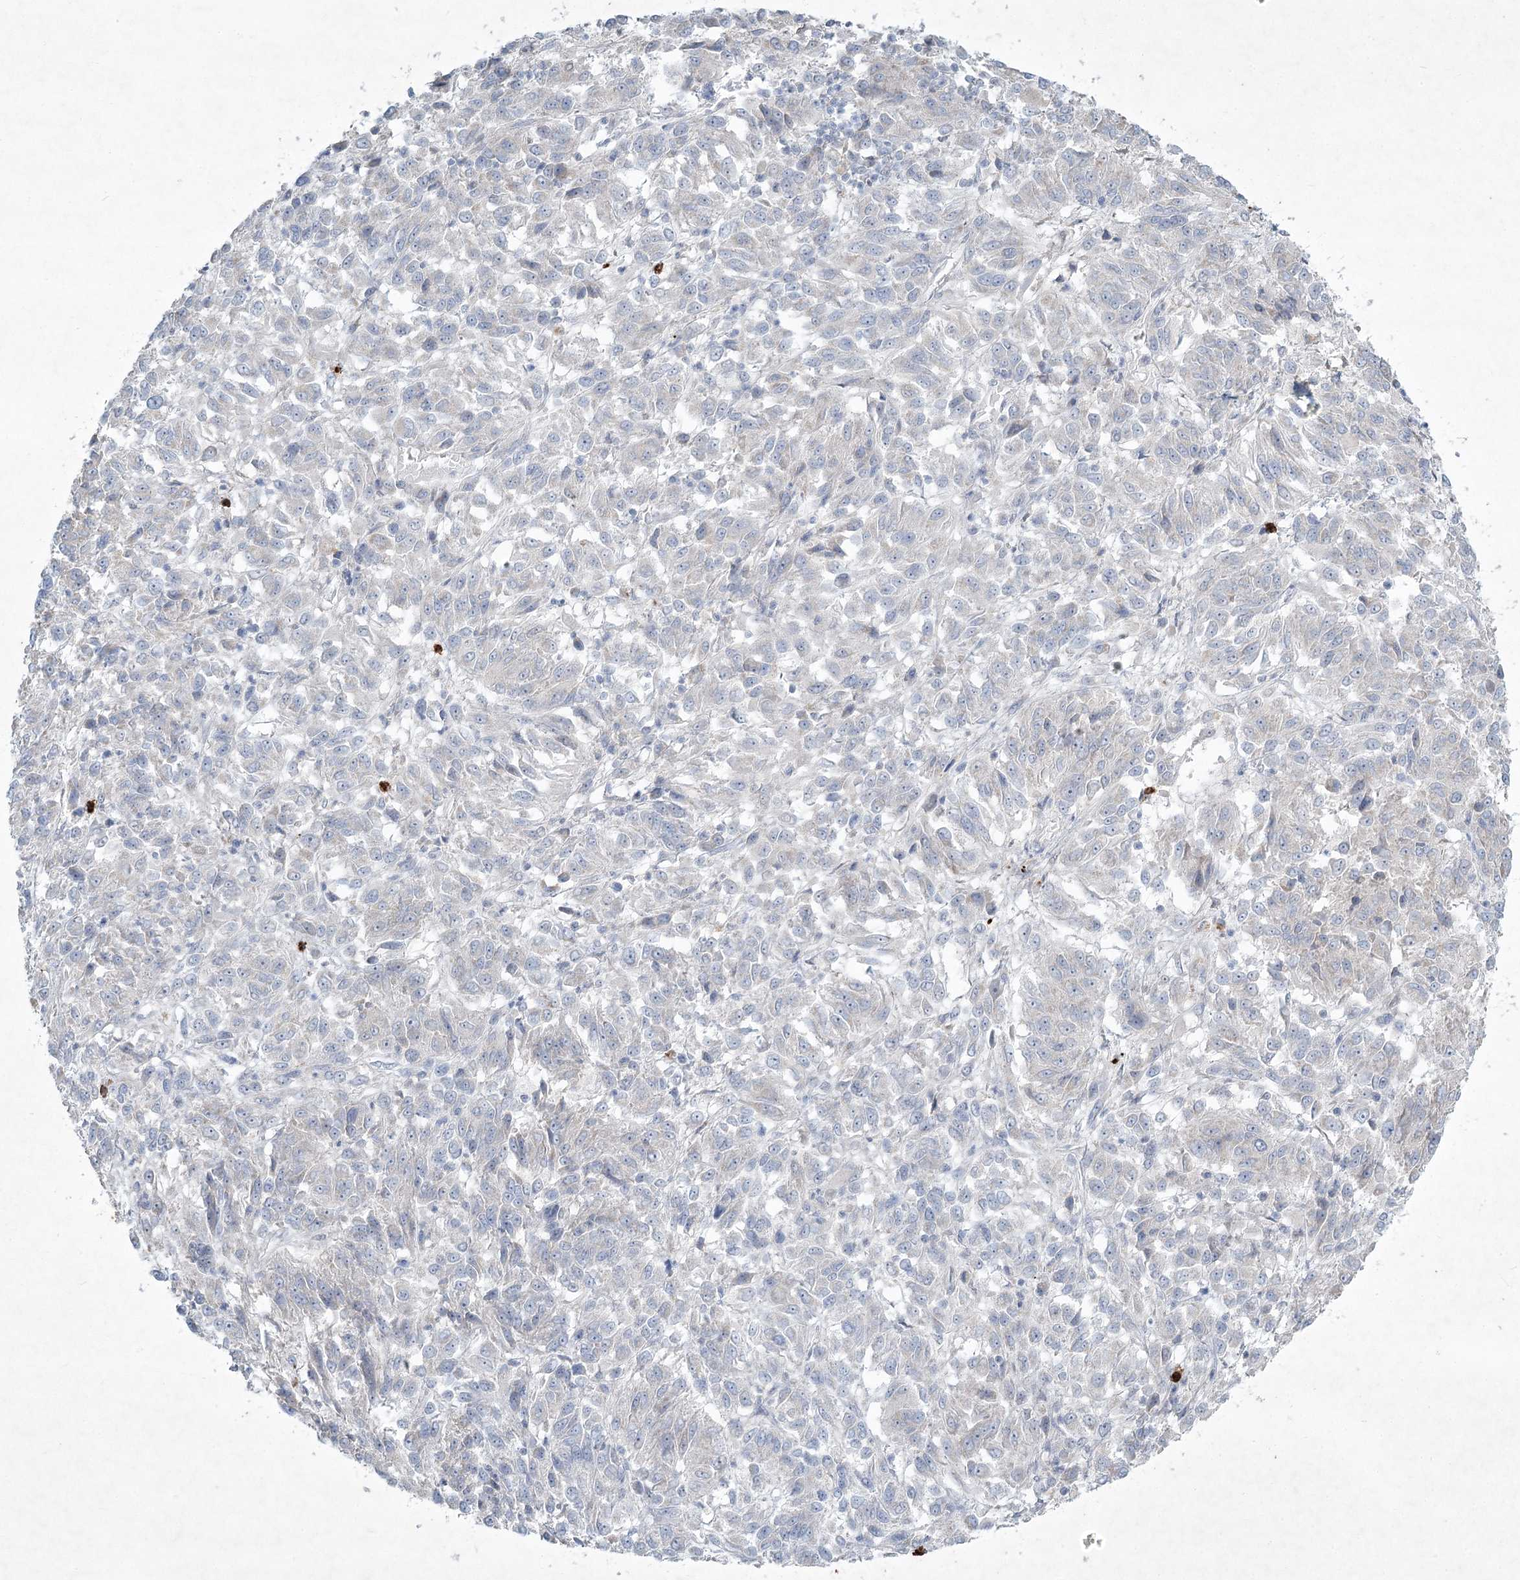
{"staining": {"intensity": "negative", "quantity": "none", "location": "none"}, "tissue": "melanoma", "cell_type": "Tumor cells", "image_type": "cancer", "snomed": [{"axis": "morphology", "description": "Malignant melanoma, Metastatic site"}, {"axis": "topography", "description": "Lung"}], "caption": "A high-resolution photomicrograph shows immunohistochemistry (IHC) staining of melanoma, which exhibits no significant positivity in tumor cells.", "gene": "ABITRAM", "patient": {"sex": "male", "age": 64}}